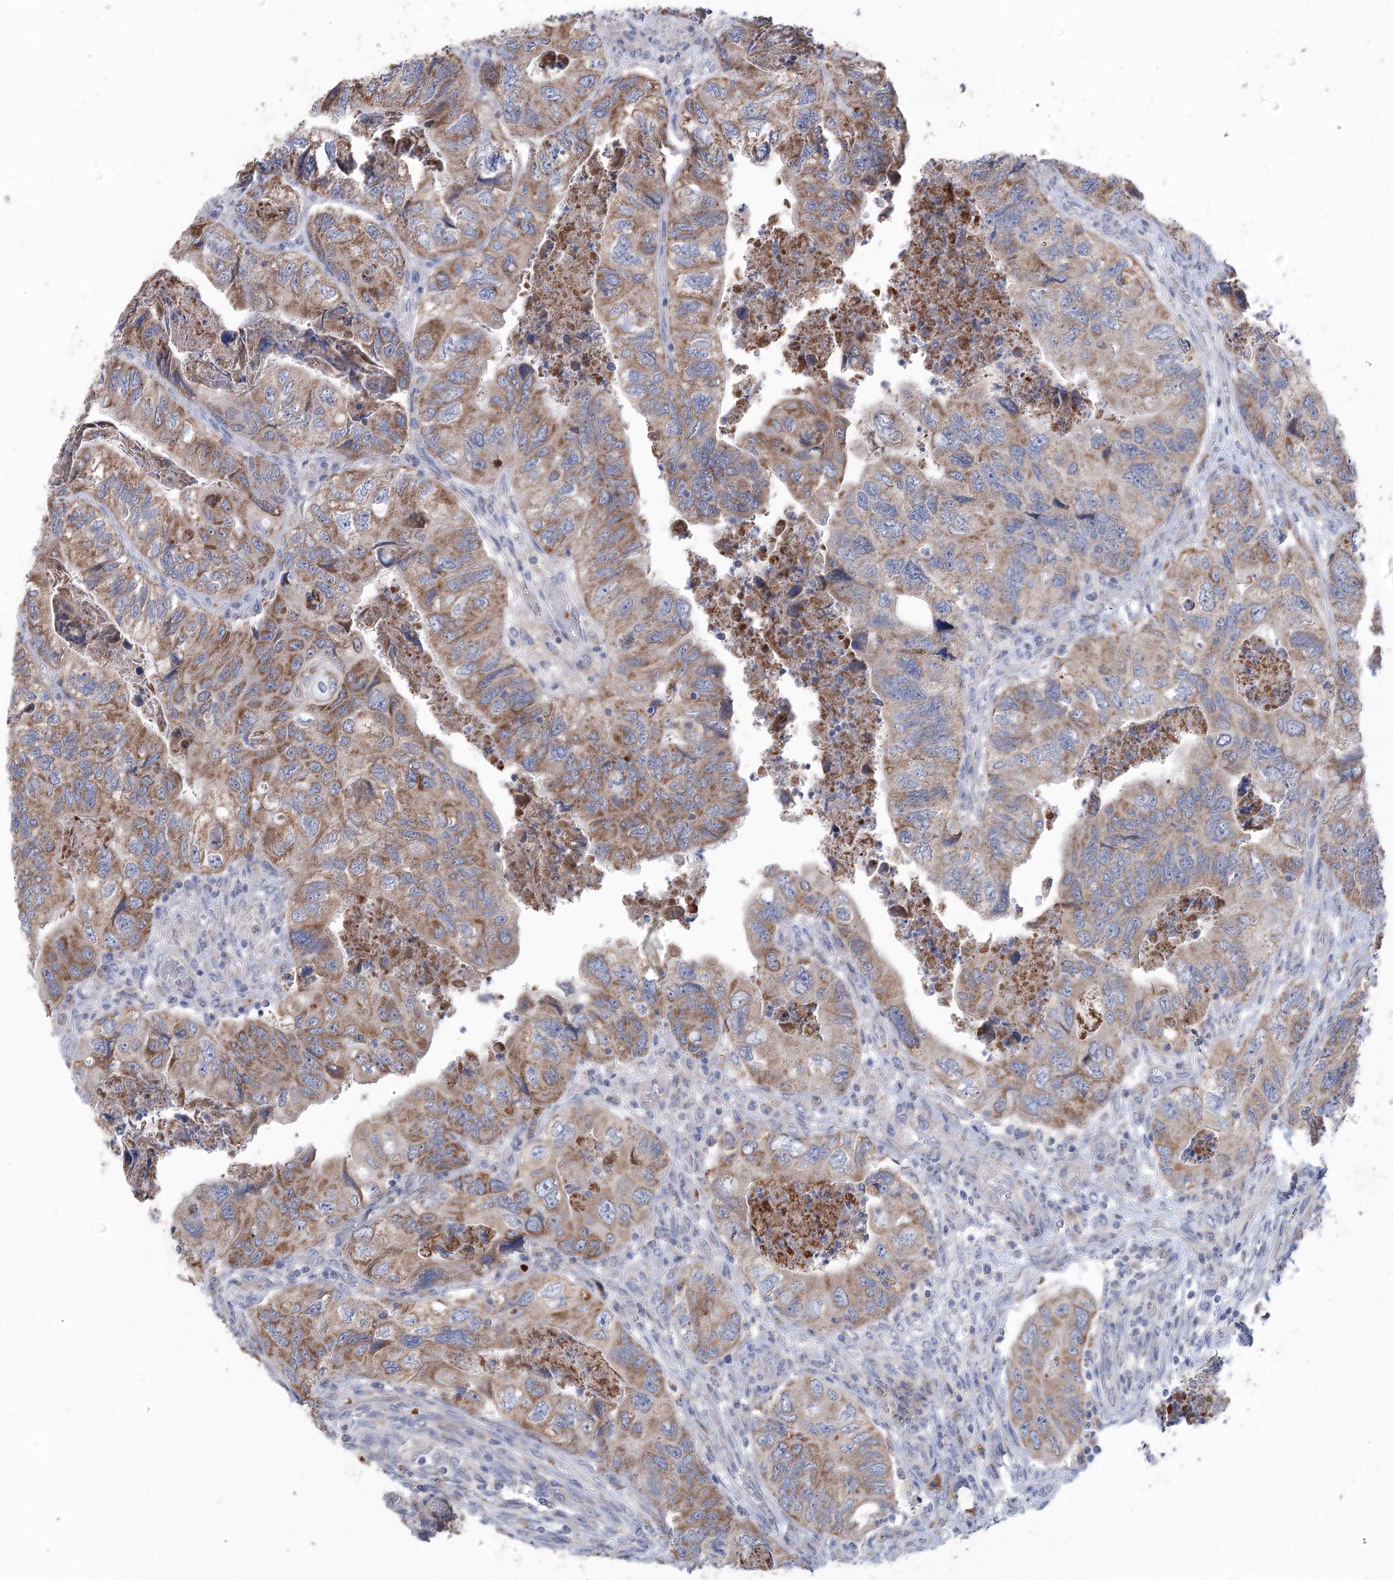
{"staining": {"intensity": "moderate", "quantity": ">75%", "location": "cytoplasmic/membranous"}, "tissue": "colorectal cancer", "cell_type": "Tumor cells", "image_type": "cancer", "snomed": [{"axis": "morphology", "description": "Adenocarcinoma, NOS"}, {"axis": "topography", "description": "Rectum"}], "caption": "The photomicrograph shows a brown stain indicating the presence of a protein in the cytoplasmic/membranous of tumor cells in colorectal cancer.", "gene": "MTCH2", "patient": {"sex": "male", "age": 63}}